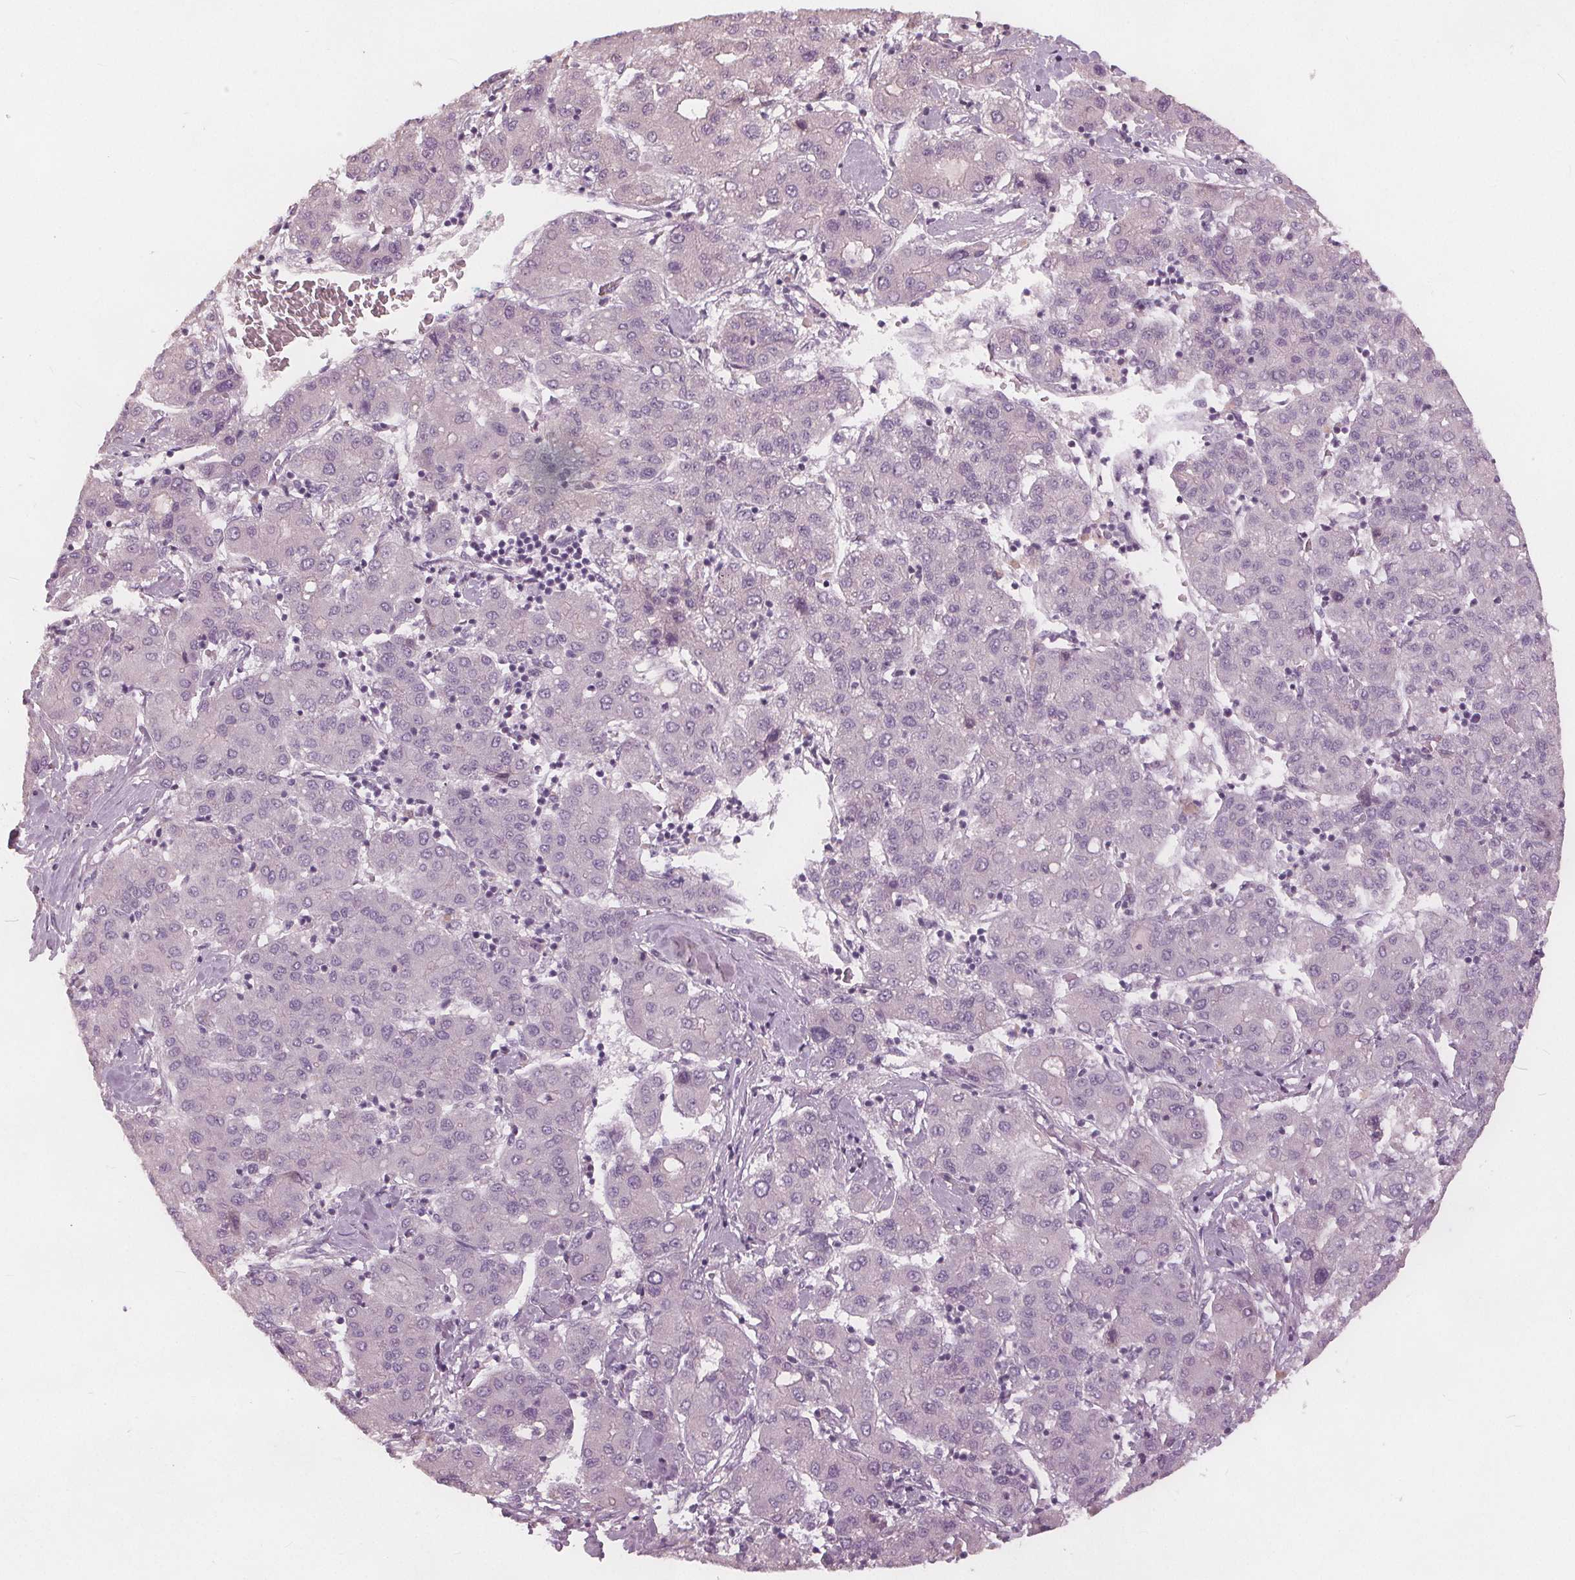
{"staining": {"intensity": "negative", "quantity": "none", "location": "none"}, "tissue": "liver cancer", "cell_type": "Tumor cells", "image_type": "cancer", "snomed": [{"axis": "morphology", "description": "Carcinoma, Hepatocellular, NOS"}, {"axis": "topography", "description": "Liver"}], "caption": "Human liver cancer stained for a protein using immunohistochemistry exhibits no expression in tumor cells.", "gene": "KLK13", "patient": {"sex": "male", "age": 65}}